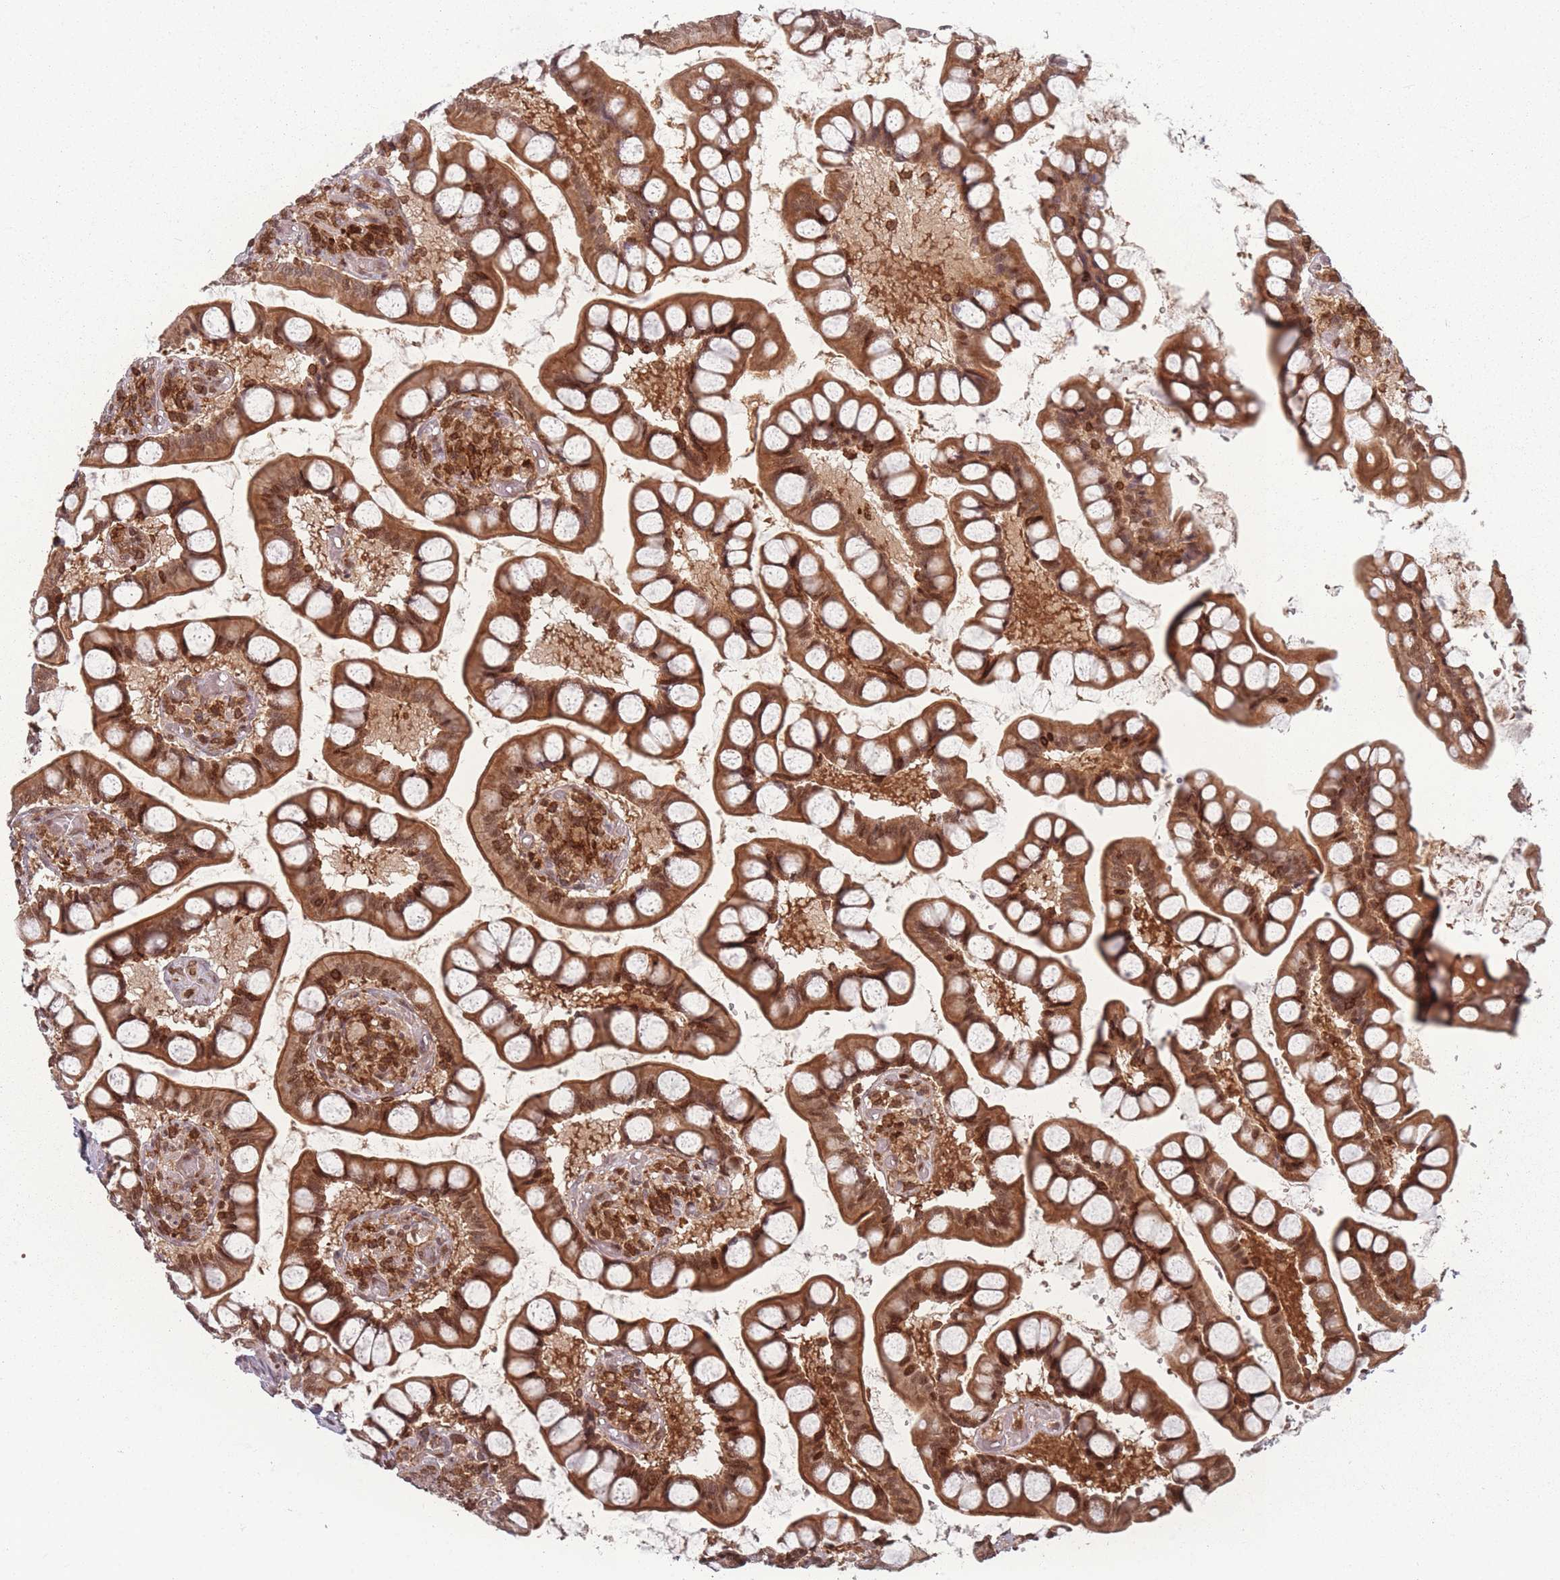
{"staining": {"intensity": "moderate", "quantity": ">75%", "location": "cytoplasmic/membranous,nuclear"}, "tissue": "small intestine", "cell_type": "Glandular cells", "image_type": "normal", "snomed": [{"axis": "morphology", "description": "Normal tissue, NOS"}, {"axis": "topography", "description": "Small intestine"}], "caption": "High-power microscopy captured an immunohistochemistry (IHC) histopathology image of normal small intestine, revealing moderate cytoplasmic/membranous,nuclear expression in approximately >75% of glandular cells.", "gene": "WDR55", "patient": {"sex": "male", "age": 52}}